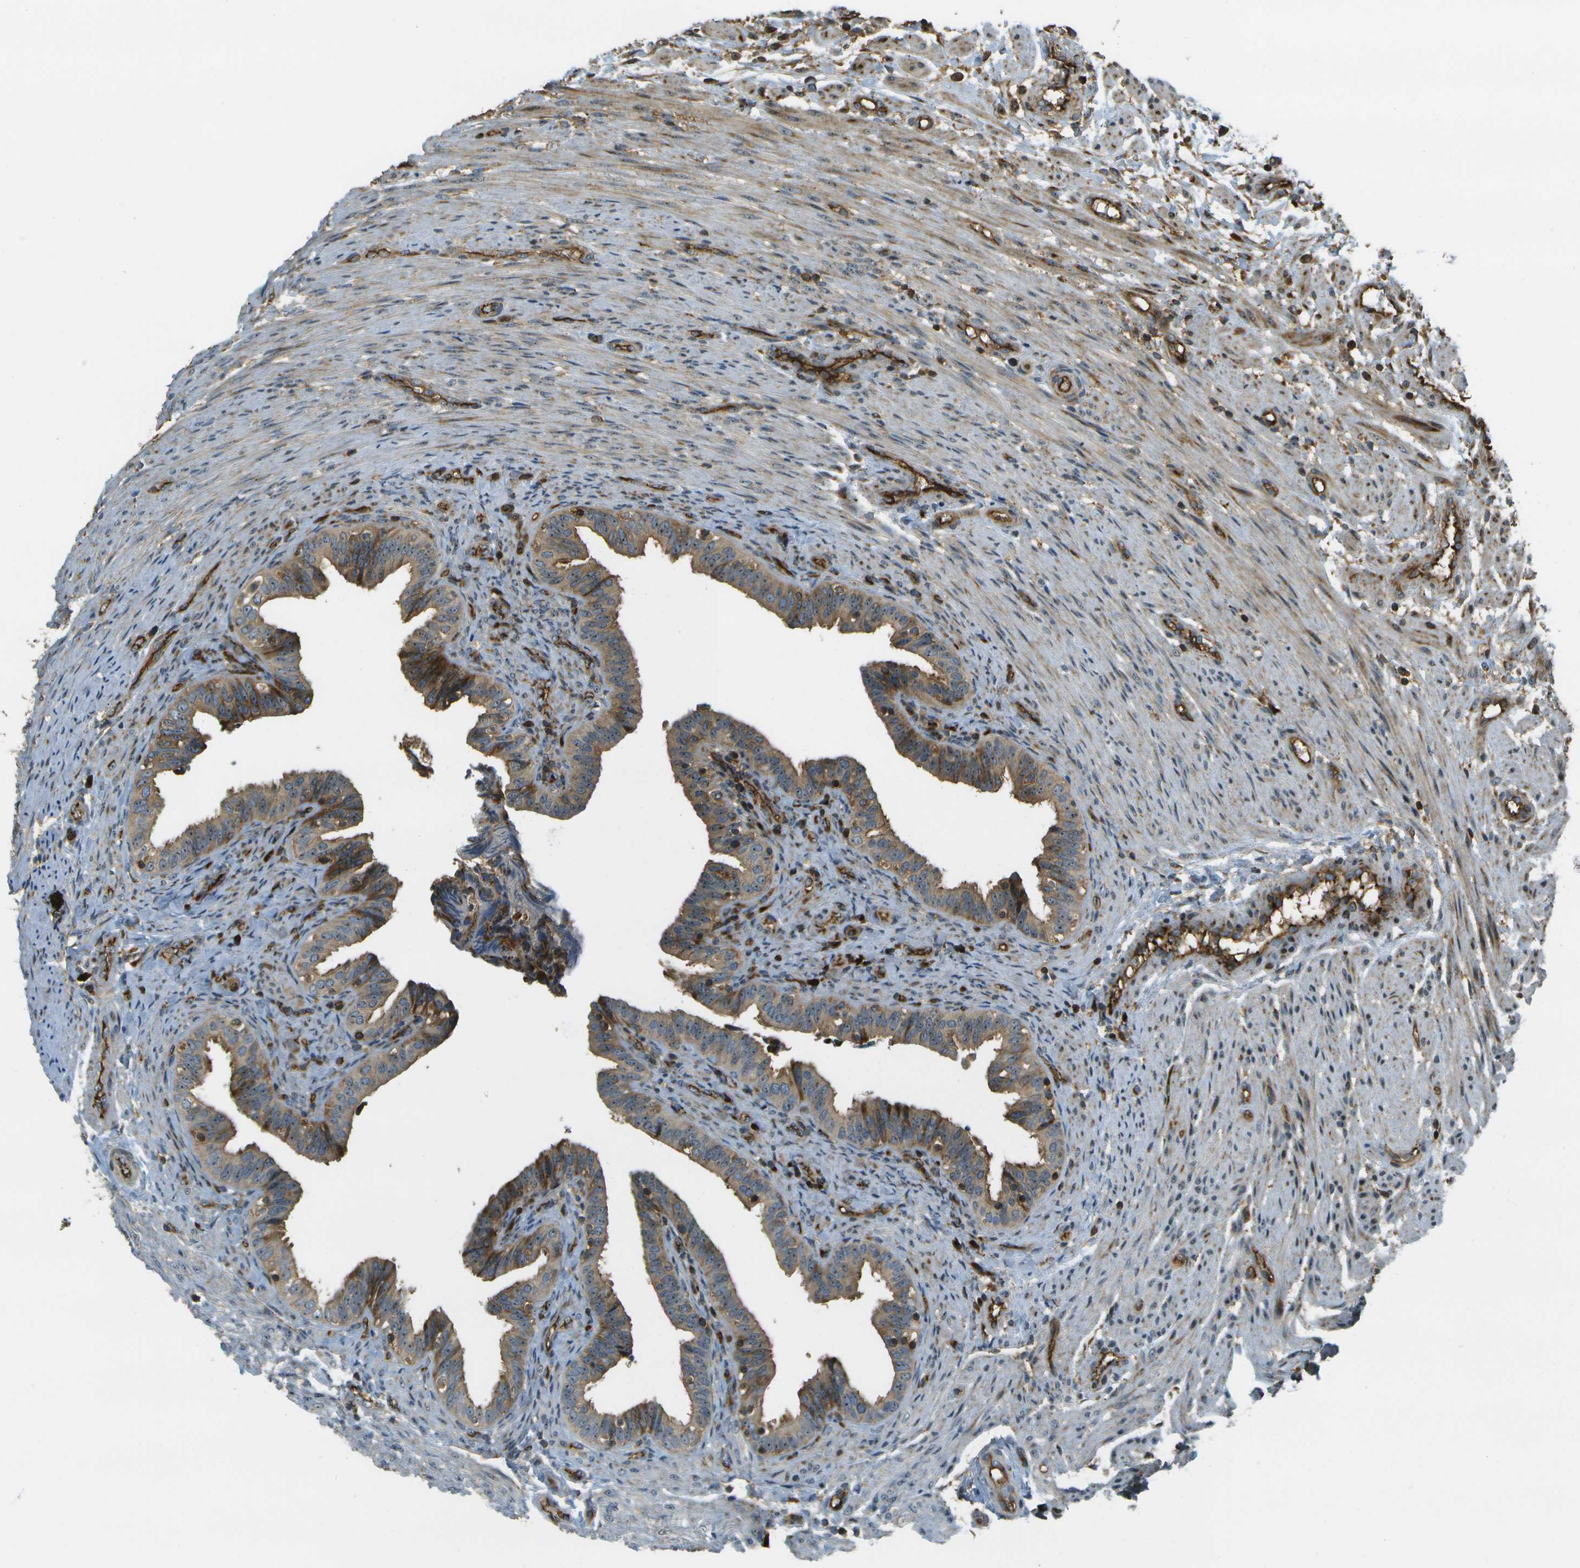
{"staining": {"intensity": "moderate", "quantity": ">75%", "location": "cytoplasmic/membranous,nuclear"}, "tissue": "fallopian tube", "cell_type": "Glandular cells", "image_type": "normal", "snomed": [{"axis": "morphology", "description": "Normal tissue, NOS"}, {"axis": "topography", "description": "Fallopian tube"}, {"axis": "topography", "description": "Placenta"}], "caption": "A brown stain highlights moderate cytoplasmic/membranous,nuclear expression of a protein in glandular cells of benign human fallopian tube. The staining is performed using DAB brown chromogen to label protein expression. The nuclei are counter-stained blue using hematoxylin.", "gene": "LRP12", "patient": {"sex": "female", "age": 34}}